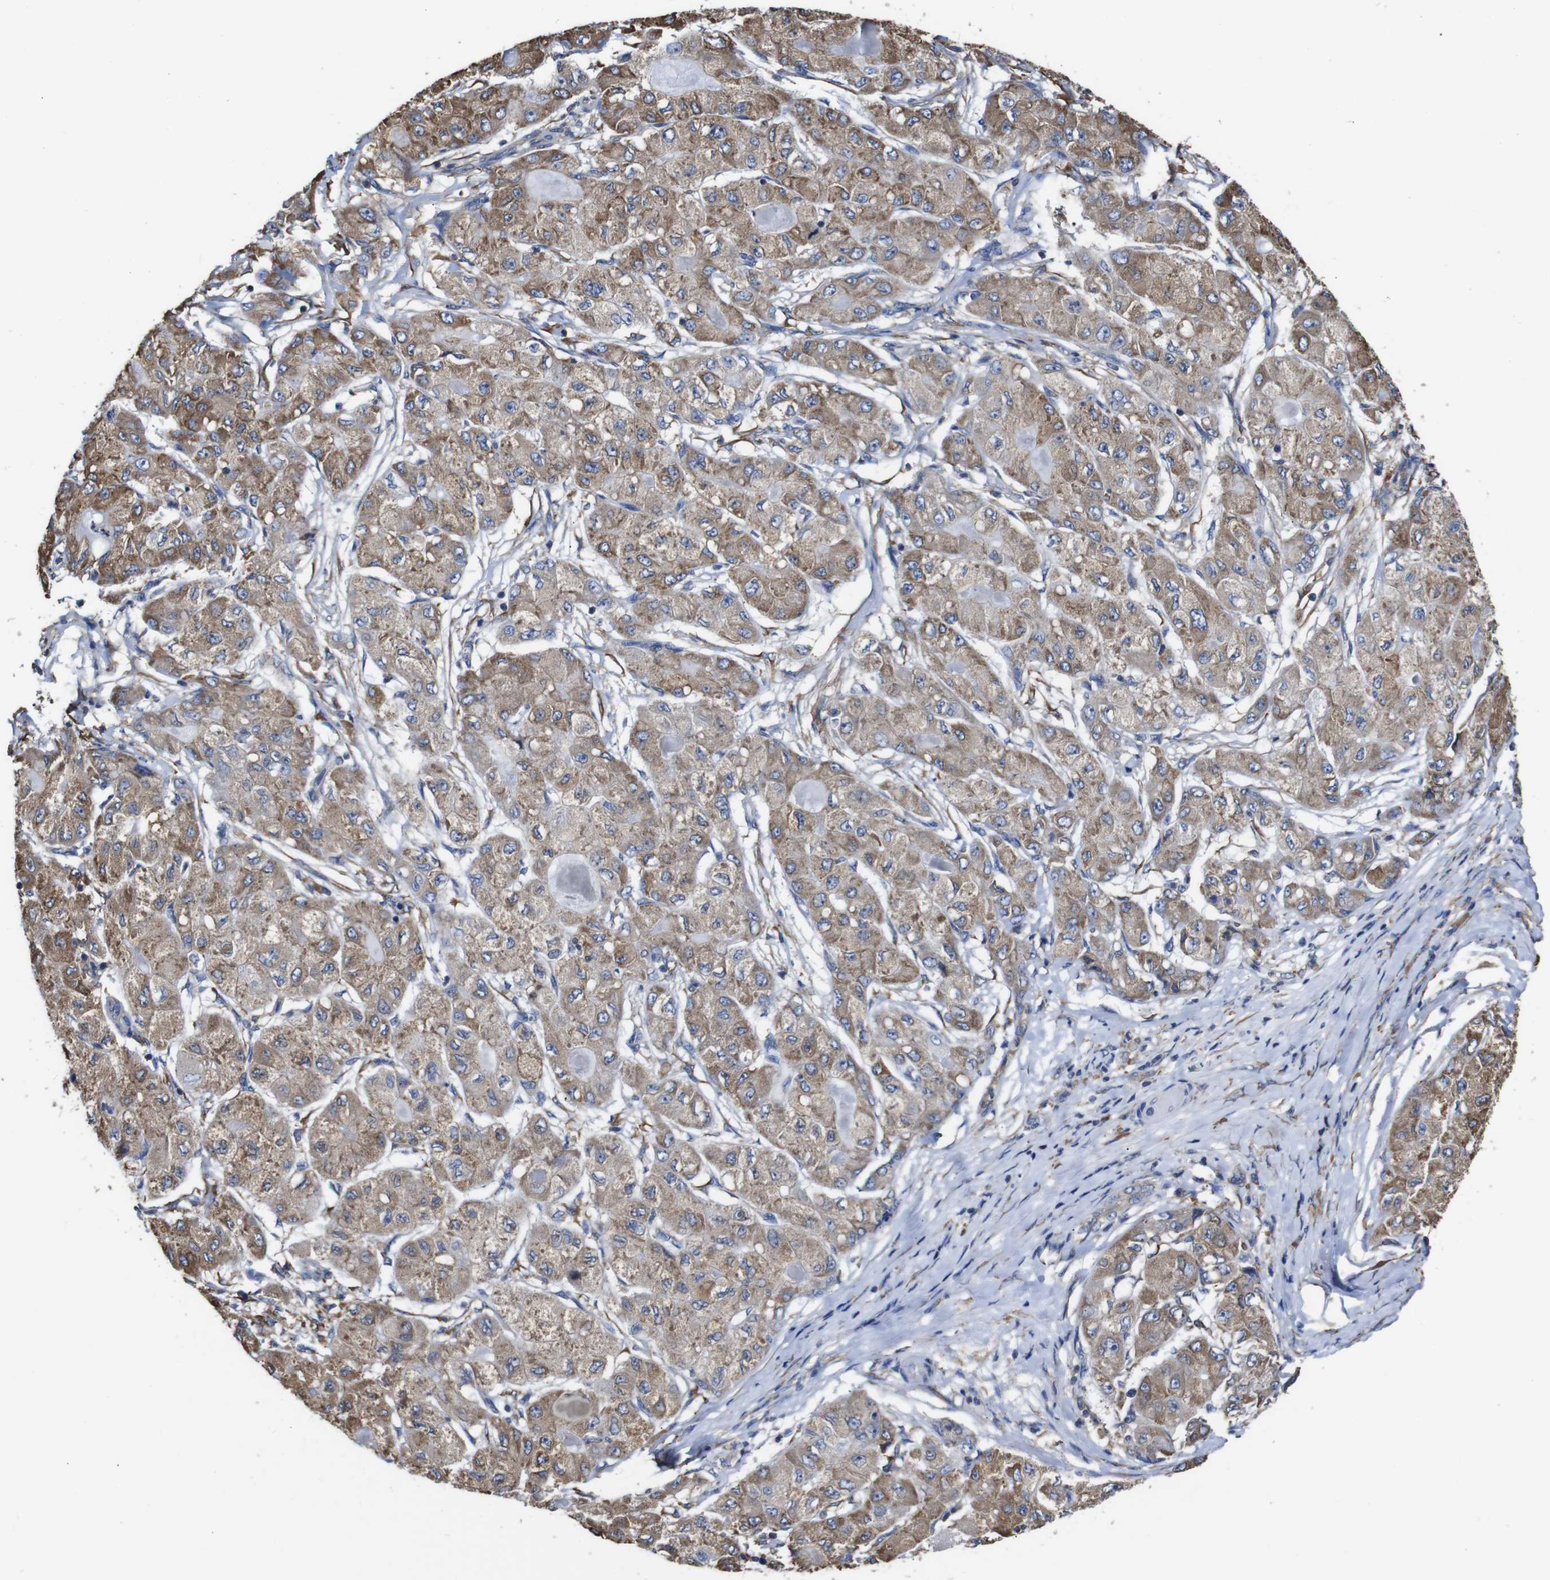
{"staining": {"intensity": "moderate", "quantity": ">75%", "location": "cytoplasmic/membranous"}, "tissue": "liver cancer", "cell_type": "Tumor cells", "image_type": "cancer", "snomed": [{"axis": "morphology", "description": "Carcinoma, Hepatocellular, NOS"}, {"axis": "topography", "description": "Liver"}], "caption": "High-power microscopy captured an IHC micrograph of liver hepatocellular carcinoma, revealing moderate cytoplasmic/membranous expression in approximately >75% of tumor cells.", "gene": "PPIB", "patient": {"sex": "male", "age": 80}}